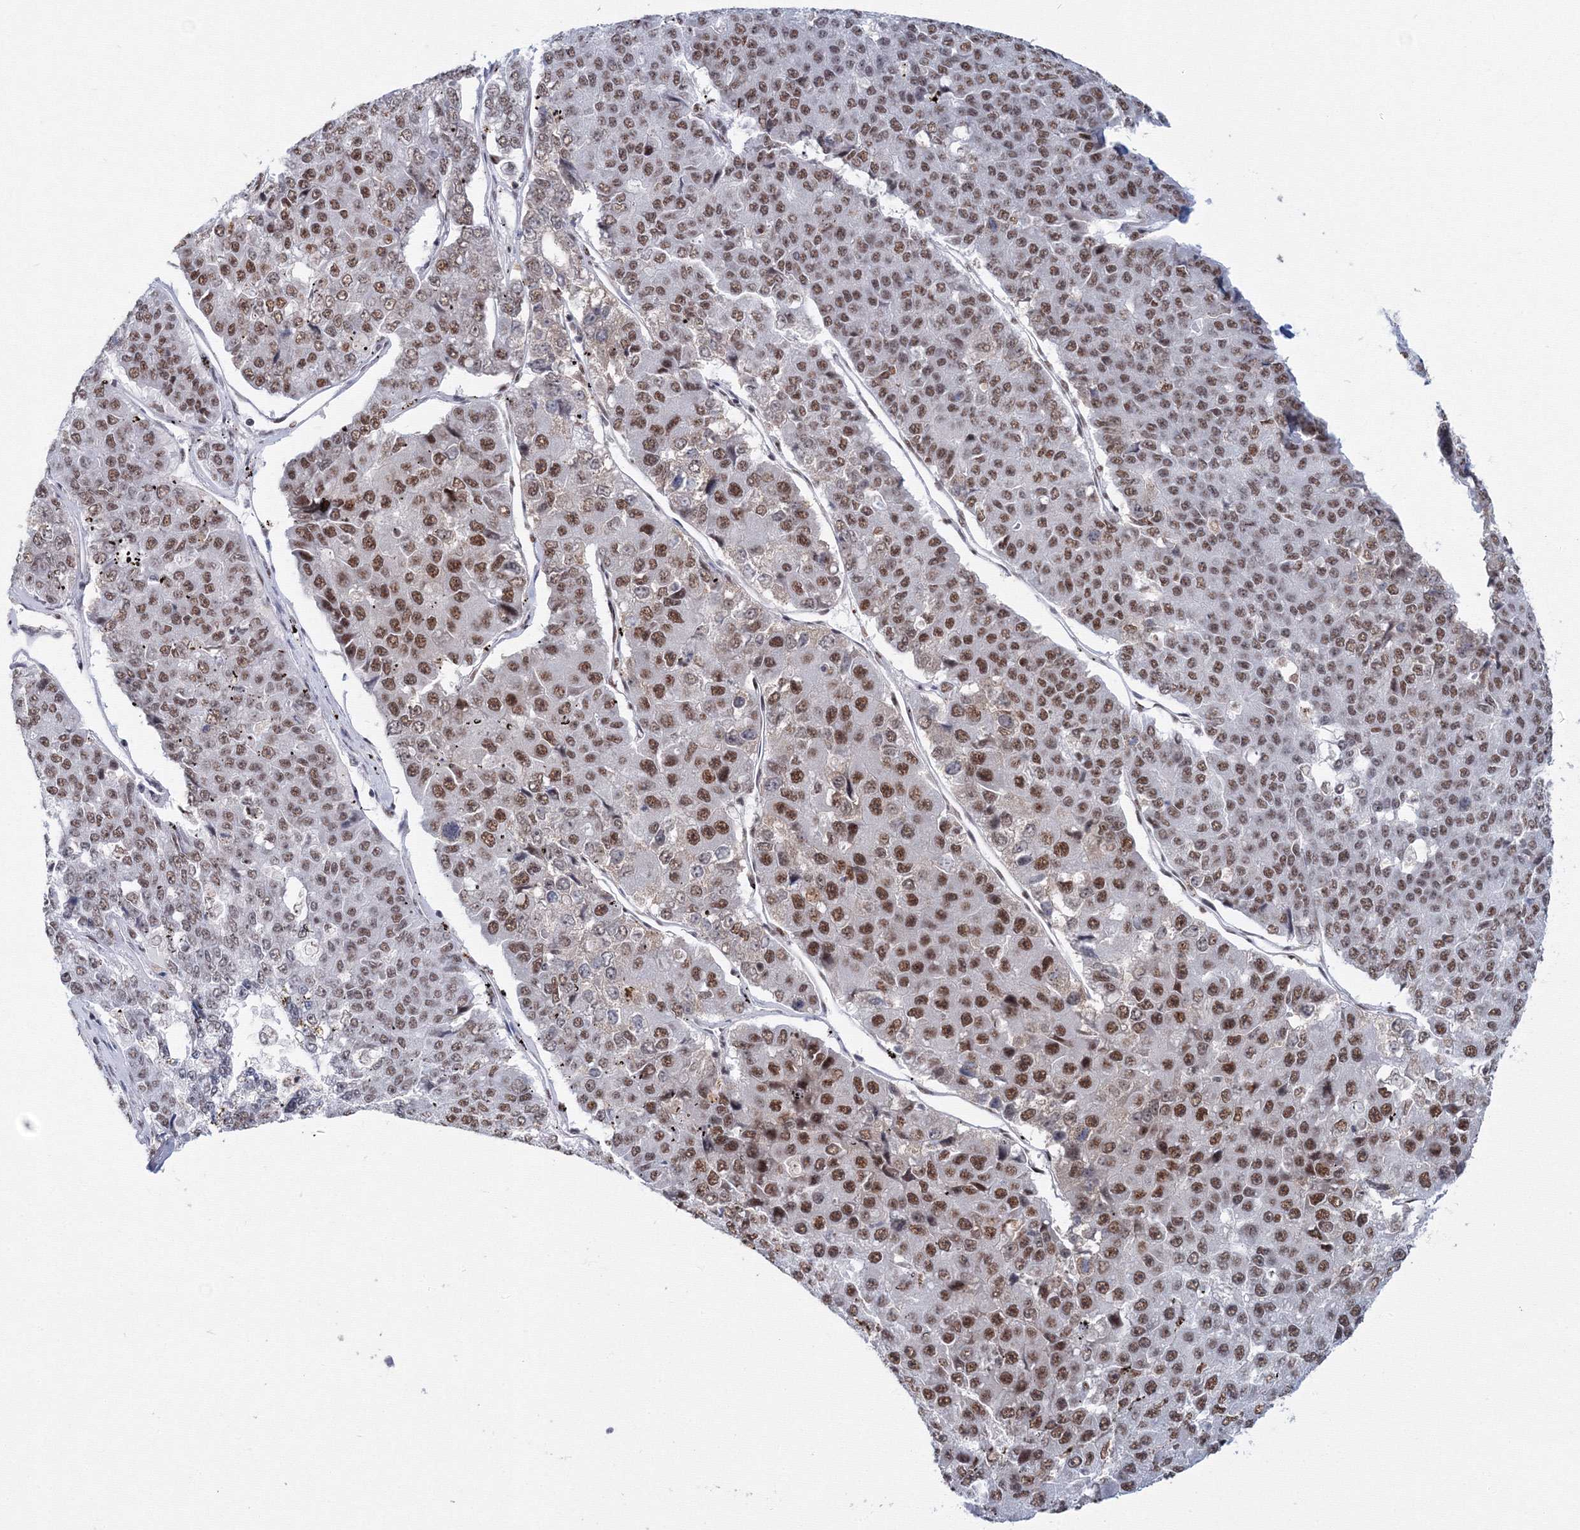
{"staining": {"intensity": "moderate", "quantity": ">75%", "location": "nuclear"}, "tissue": "pancreatic cancer", "cell_type": "Tumor cells", "image_type": "cancer", "snomed": [{"axis": "morphology", "description": "Adenocarcinoma, NOS"}, {"axis": "topography", "description": "Pancreas"}], "caption": "Immunohistochemistry (IHC) (DAB (3,3'-diaminobenzidine)) staining of pancreatic cancer reveals moderate nuclear protein expression in about >75% of tumor cells. Ihc stains the protein of interest in brown and the nuclei are stained blue.", "gene": "SF3B6", "patient": {"sex": "male", "age": 50}}